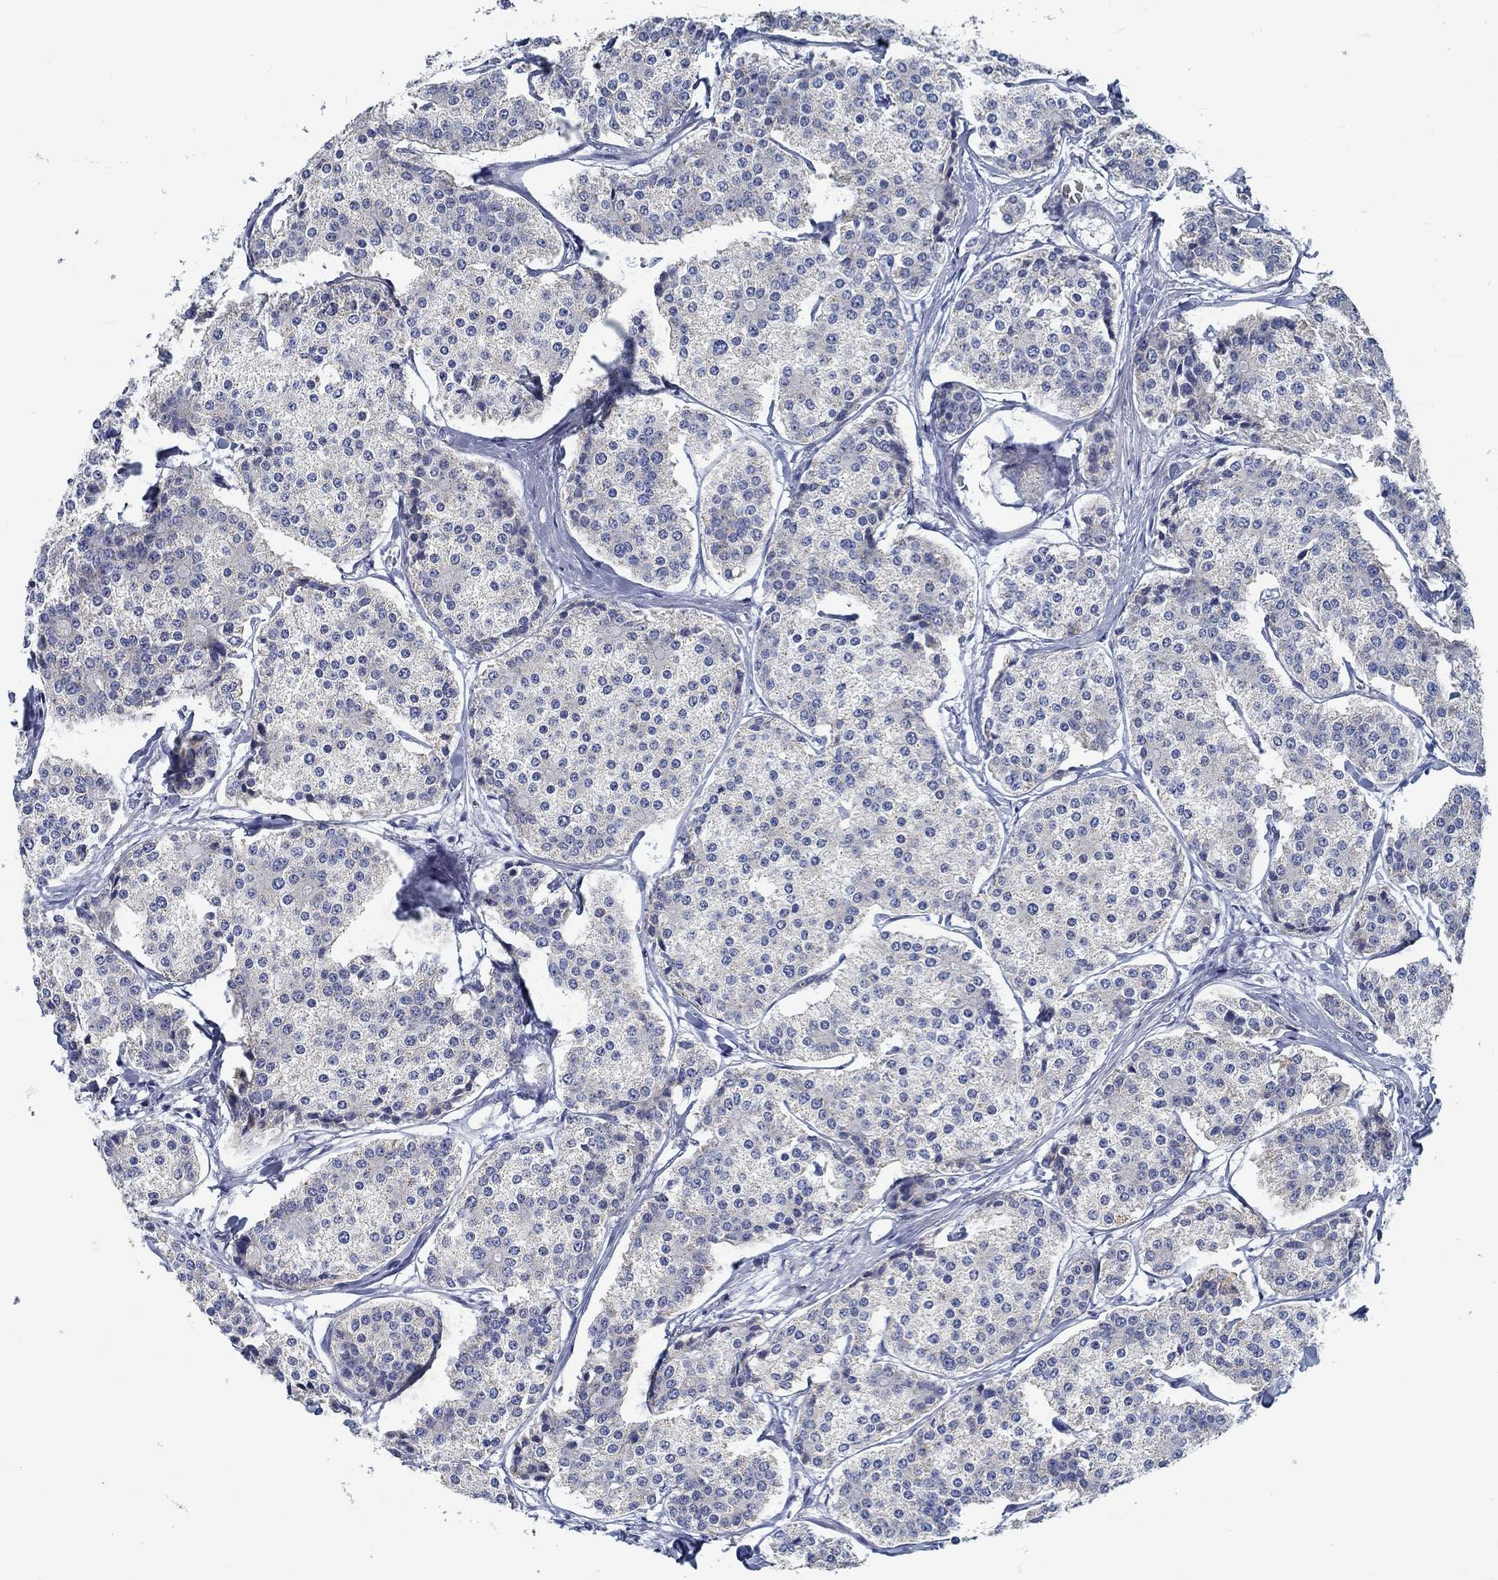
{"staining": {"intensity": "negative", "quantity": "none", "location": "none"}, "tissue": "carcinoid", "cell_type": "Tumor cells", "image_type": "cancer", "snomed": [{"axis": "morphology", "description": "Carcinoid, malignant, NOS"}, {"axis": "topography", "description": "Small intestine"}], "caption": "Human carcinoid (malignant) stained for a protein using IHC demonstrates no staining in tumor cells.", "gene": "MYBPC1", "patient": {"sex": "female", "age": 65}}